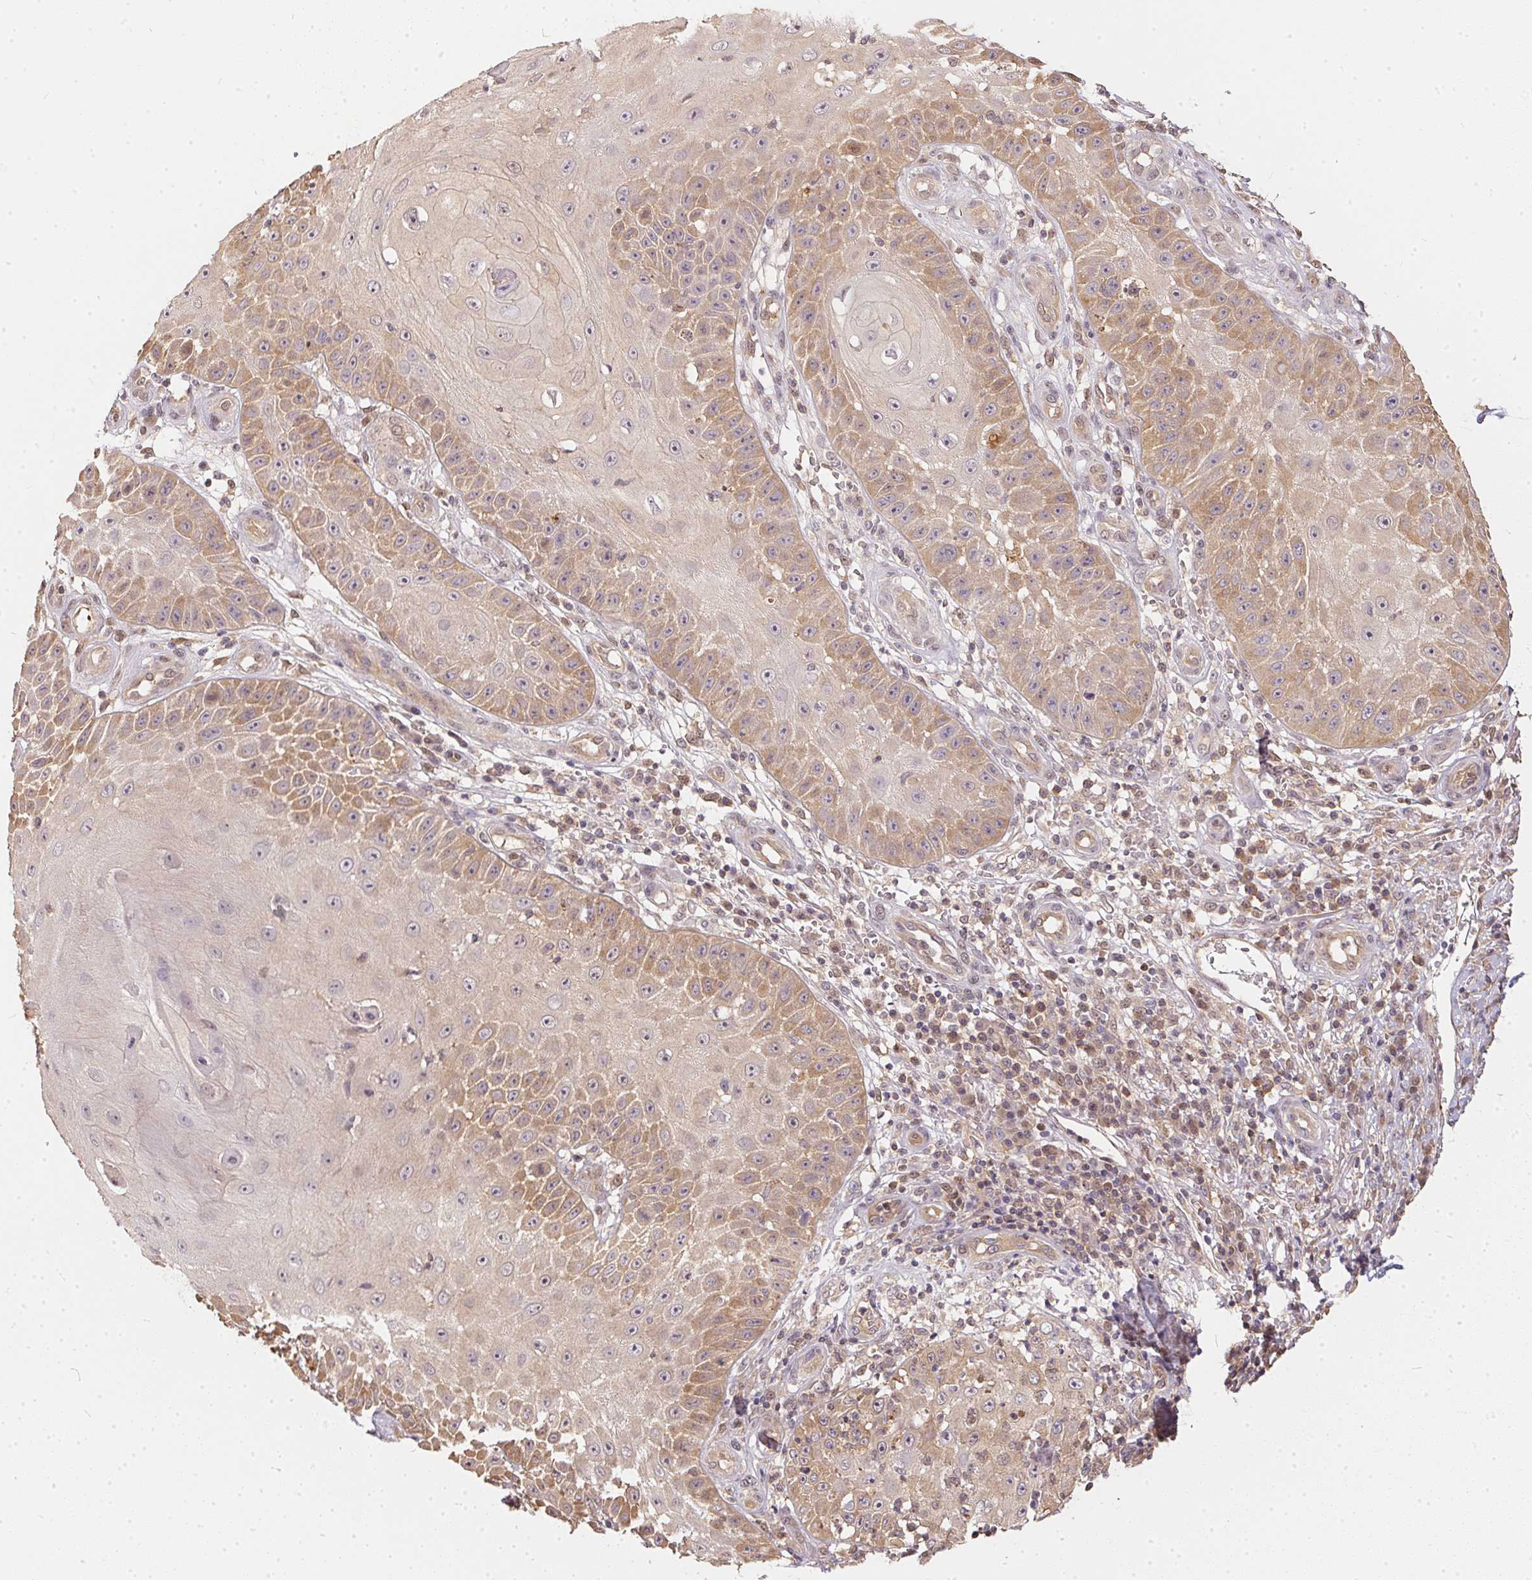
{"staining": {"intensity": "moderate", "quantity": "25%-75%", "location": "cytoplasmic/membranous"}, "tissue": "skin cancer", "cell_type": "Tumor cells", "image_type": "cancer", "snomed": [{"axis": "morphology", "description": "Squamous cell carcinoma, NOS"}, {"axis": "topography", "description": "Skin"}], "caption": "There is medium levels of moderate cytoplasmic/membranous positivity in tumor cells of skin squamous cell carcinoma, as demonstrated by immunohistochemical staining (brown color).", "gene": "BLMH", "patient": {"sex": "male", "age": 70}}